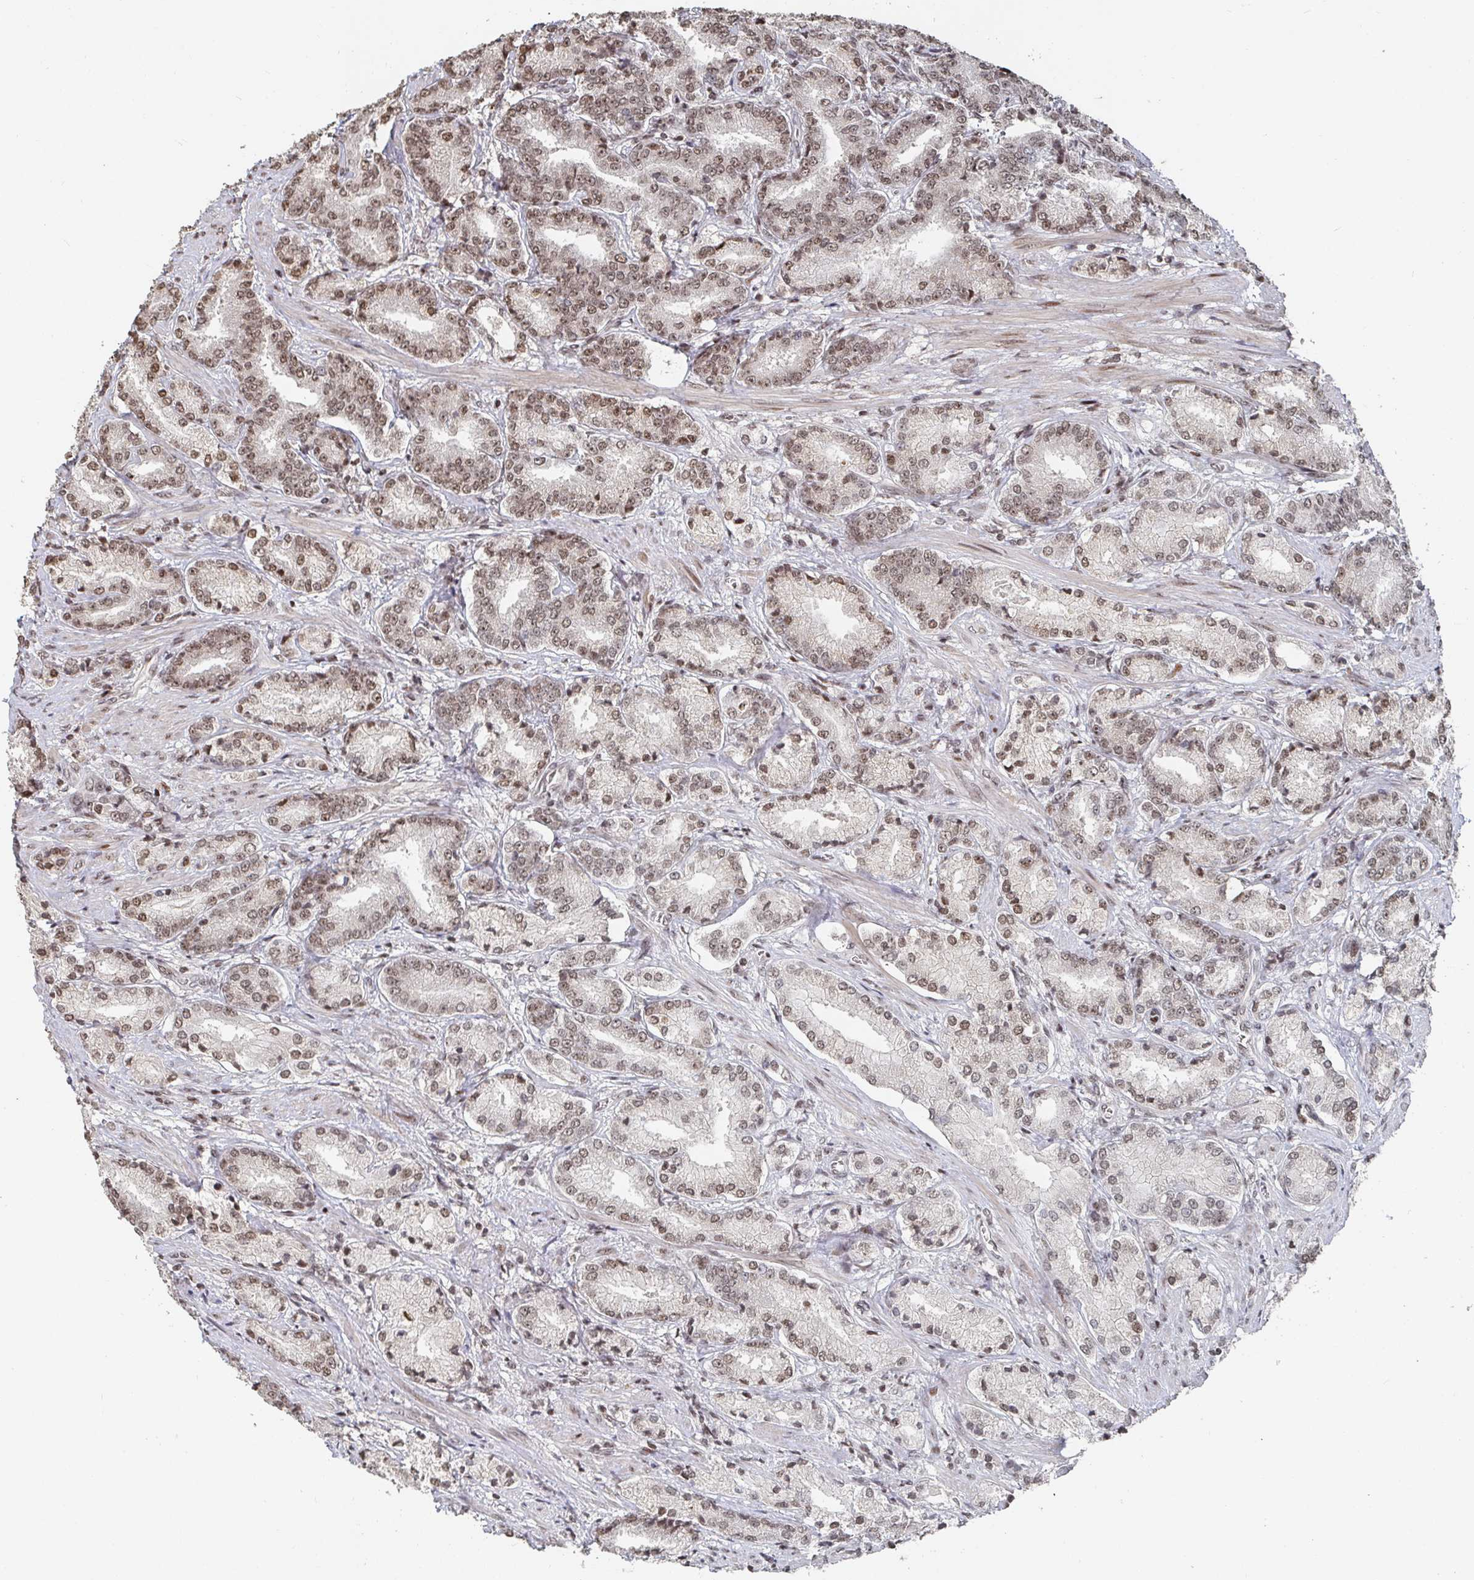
{"staining": {"intensity": "moderate", "quantity": ">75%", "location": "nuclear"}, "tissue": "prostate cancer", "cell_type": "Tumor cells", "image_type": "cancer", "snomed": [{"axis": "morphology", "description": "Adenocarcinoma, High grade"}, {"axis": "topography", "description": "Prostate and seminal vesicle, NOS"}], "caption": "Tumor cells exhibit medium levels of moderate nuclear positivity in about >75% of cells in human adenocarcinoma (high-grade) (prostate). (Brightfield microscopy of DAB IHC at high magnification).", "gene": "ZDHHC12", "patient": {"sex": "male", "age": 61}}